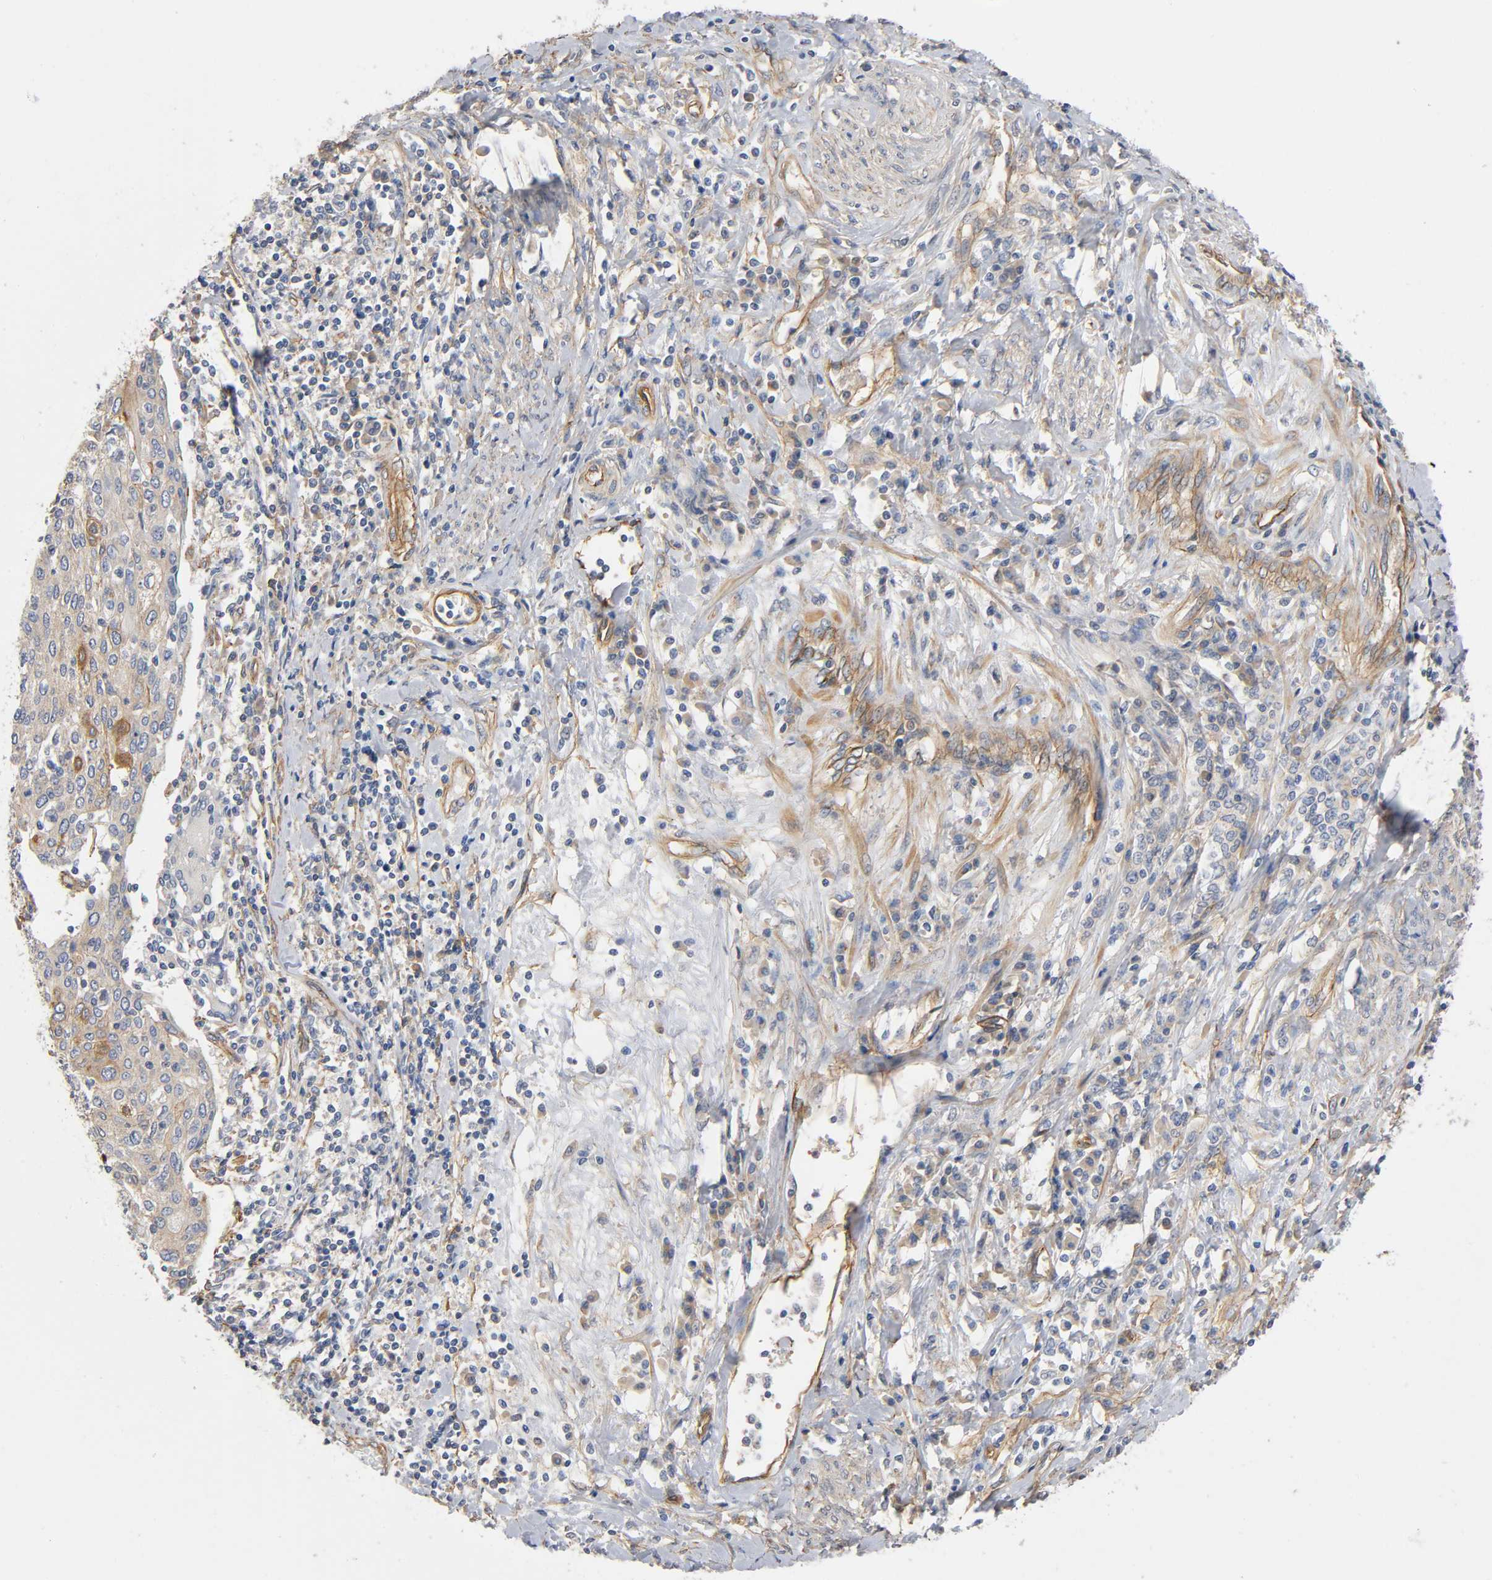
{"staining": {"intensity": "weak", "quantity": ">75%", "location": "cytoplasmic/membranous"}, "tissue": "cervical cancer", "cell_type": "Tumor cells", "image_type": "cancer", "snomed": [{"axis": "morphology", "description": "Squamous cell carcinoma, NOS"}, {"axis": "topography", "description": "Cervix"}], "caption": "The micrograph shows a brown stain indicating the presence of a protein in the cytoplasmic/membranous of tumor cells in cervical cancer.", "gene": "MARS1", "patient": {"sex": "female", "age": 40}}